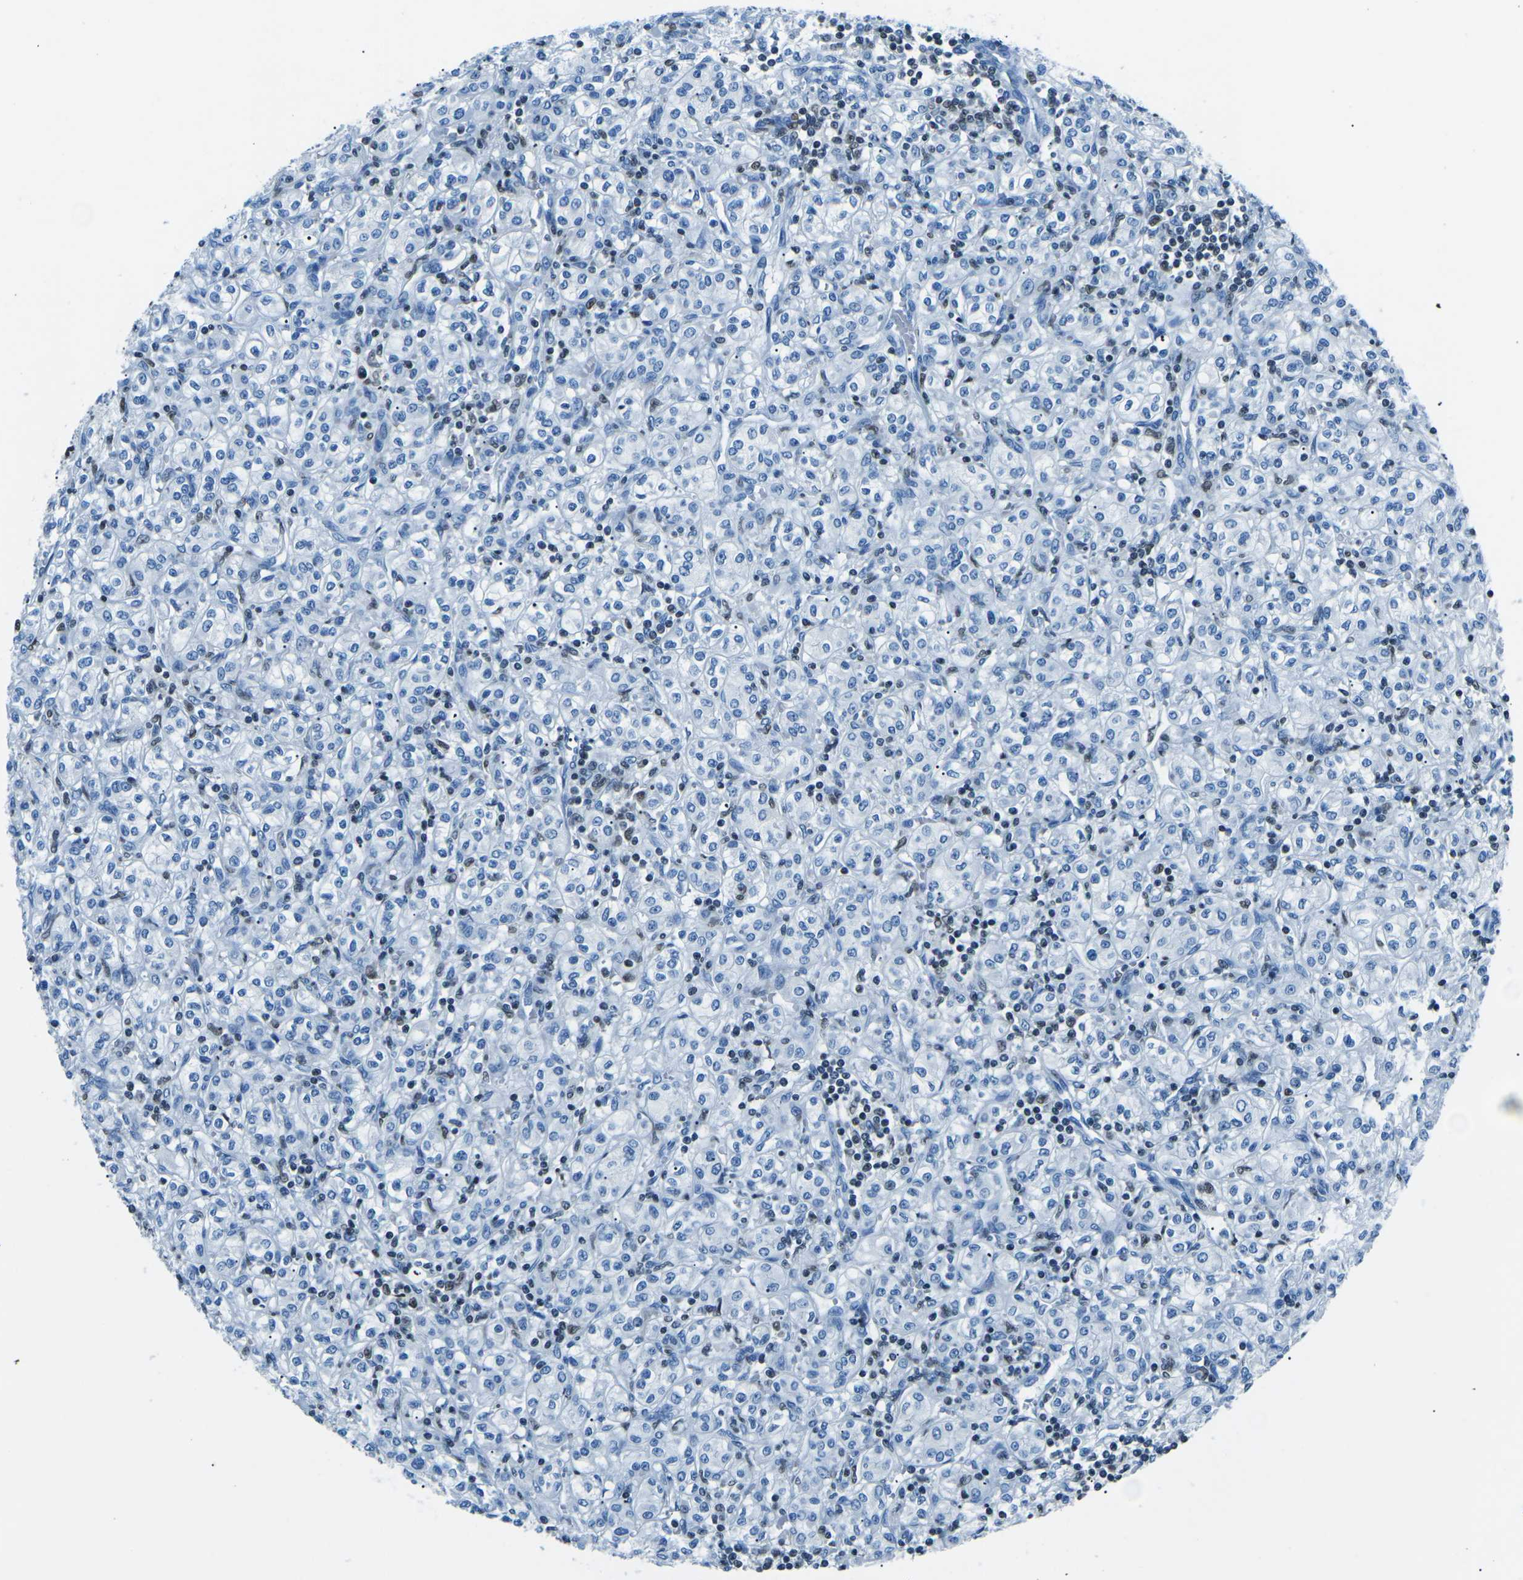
{"staining": {"intensity": "negative", "quantity": "none", "location": "none"}, "tissue": "renal cancer", "cell_type": "Tumor cells", "image_type": "cancer", "snomed": [{"axis": "morphology", "description": "Adenocarcinoma, NOS"}, {"axis": "topography", "description": "Kidney"}], "caption": "The IHC image has no significant staining in tumor cells of adenocarcinoma (renal) tissue.", "gene": "CELF2", "patient": {"sex": "male", "age": 77}}